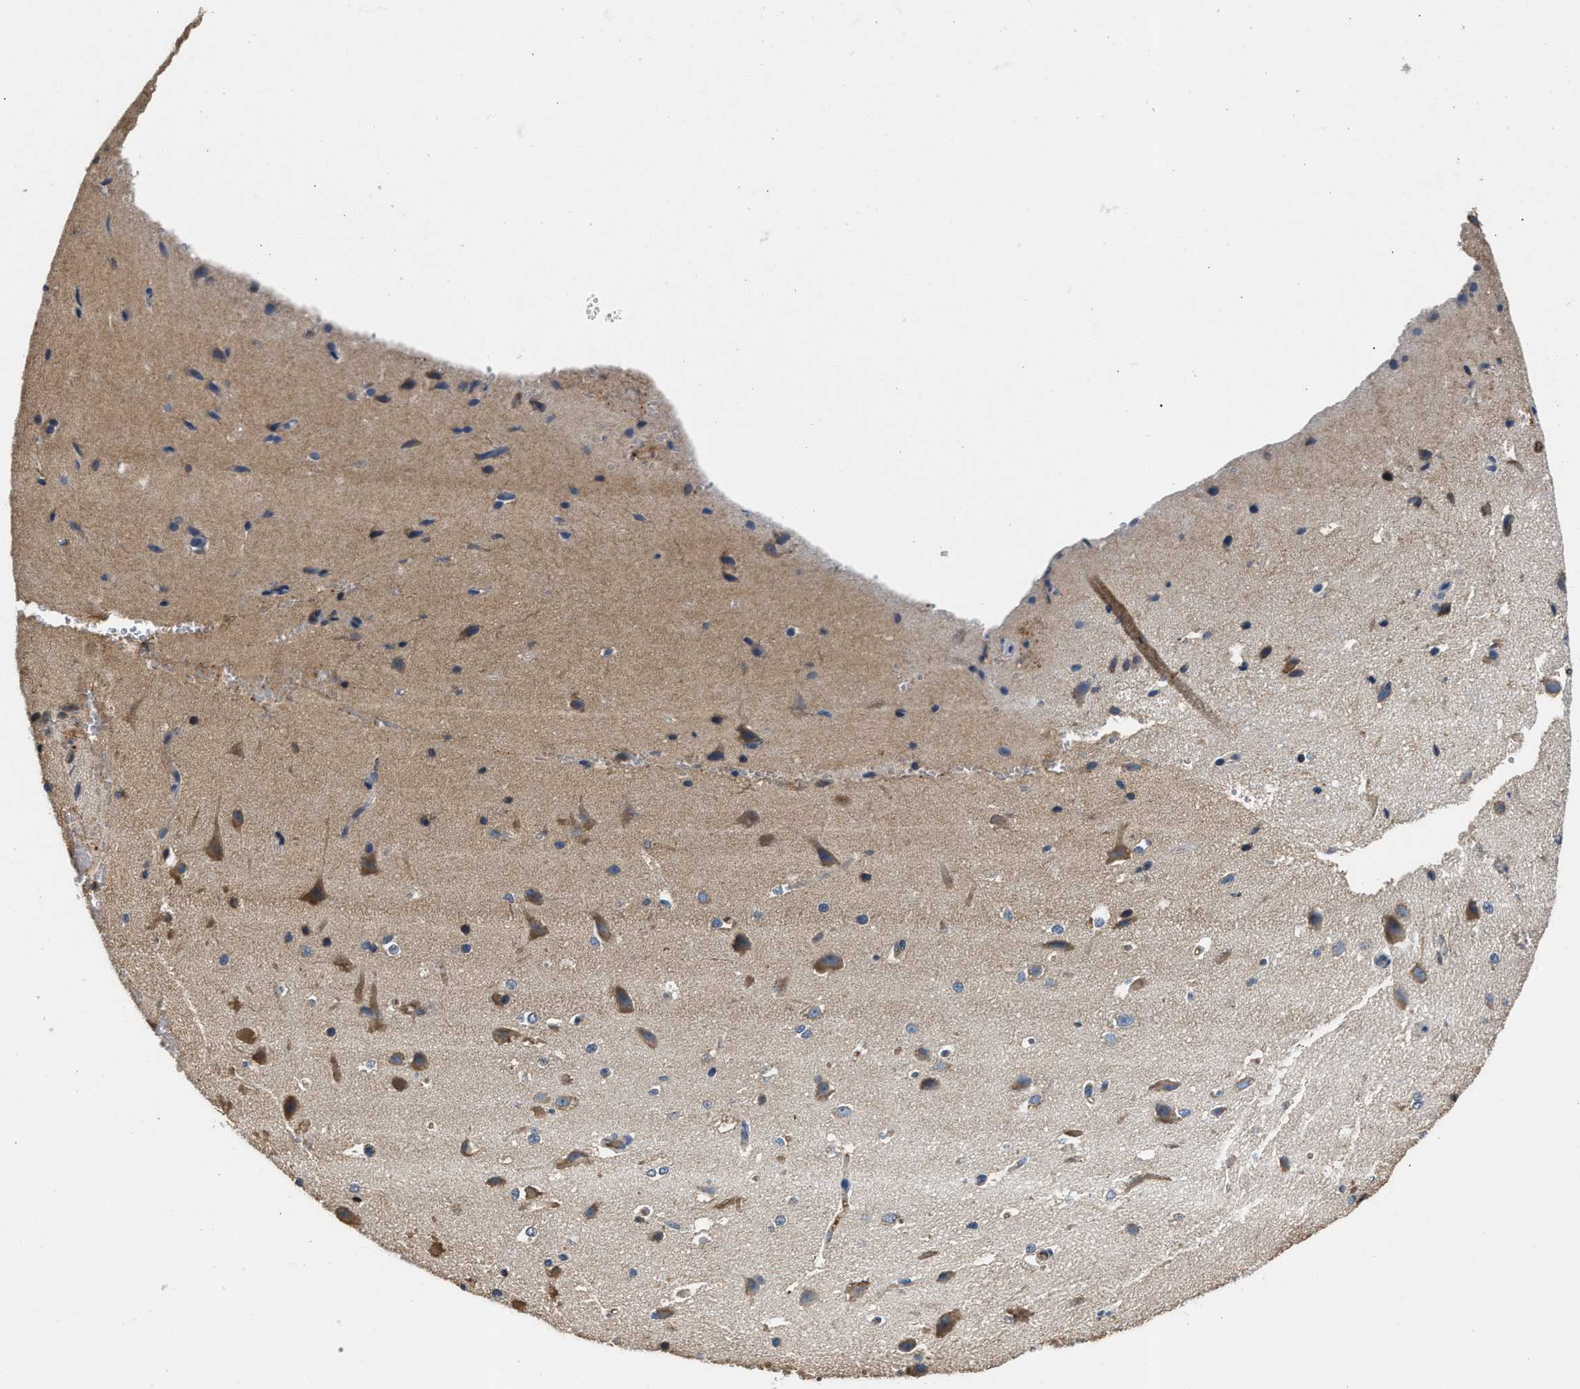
{"staining": {"intensity": "negative", "quantity": "none", "location": "none"}, "tissue": "cerebral cortex", "cell_type": "Endothelial cells", "image_type": "normal", "snomed": [{"axis": "morphology", "description": "Normal tissue, NOS"}, {"axis": "morphology", "description": "Developmental malformation"}, {"axis": "topography", "description": "Cerebral cortex"}], "caption": "Immunohistochemical staining of normal human cerebral cortex displays no significant expression in endothelial cells. Nuclei are stained in blue.", "gene": "C3", "patient": {"sex": "female", "age": 30}}